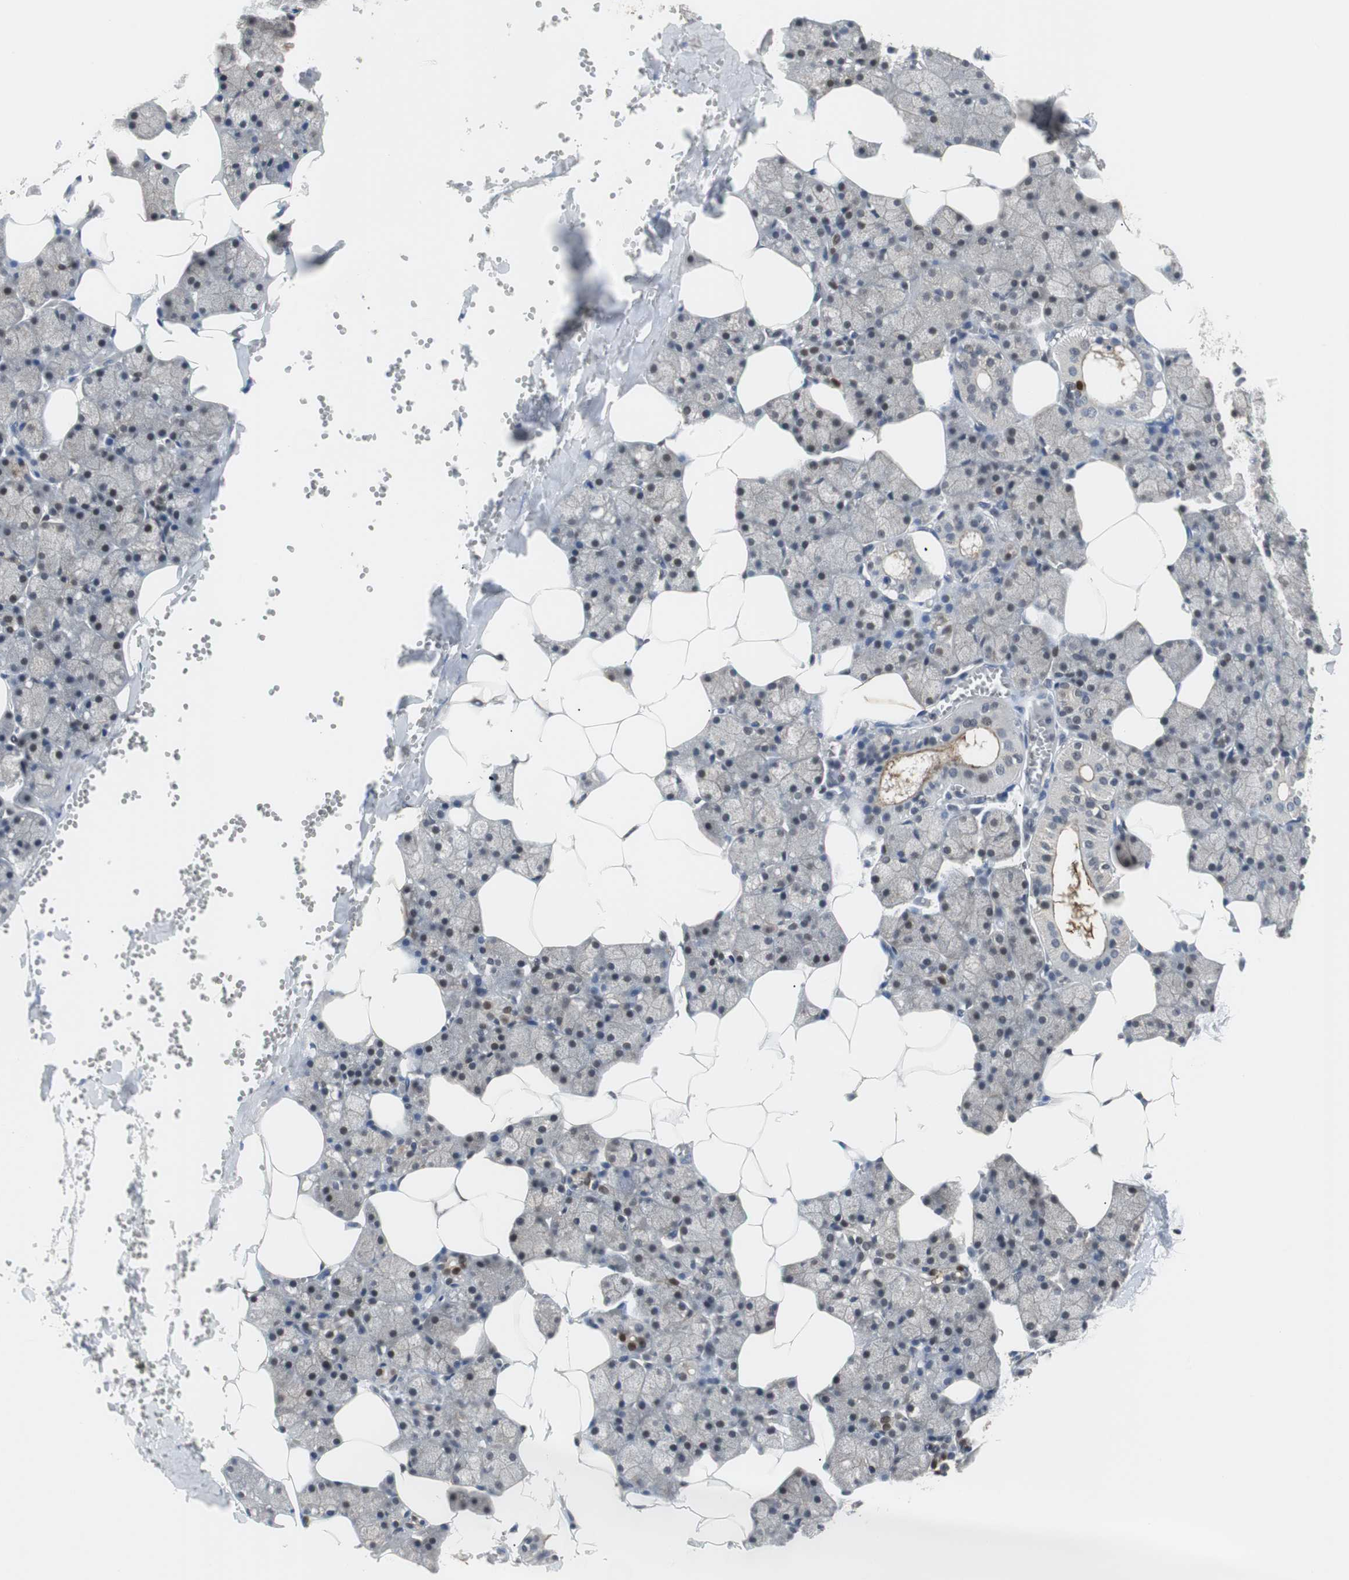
{"staining": {"intensity": "moderate", "quantity": "<25%", "location": "cytoplasmic/membranous,nuclear"}, "tissue": "salivary gland", "cell_type": "Glandular cells", "image_type": "normal", "snomed": [{"axis": "morphology", "description": "Normal tissue, NOS"}, {"axis": "topography", "description": "Salivary gland"}], "caption": "Immunohistochemical staining of unremarkable salivary gland reveals moderate cytoplasmic/membranous,nuclear protein positivity in about <25% of glandular cells.", "gene": "SIRT1", "patient": {"sex": "male", "age": 62}}